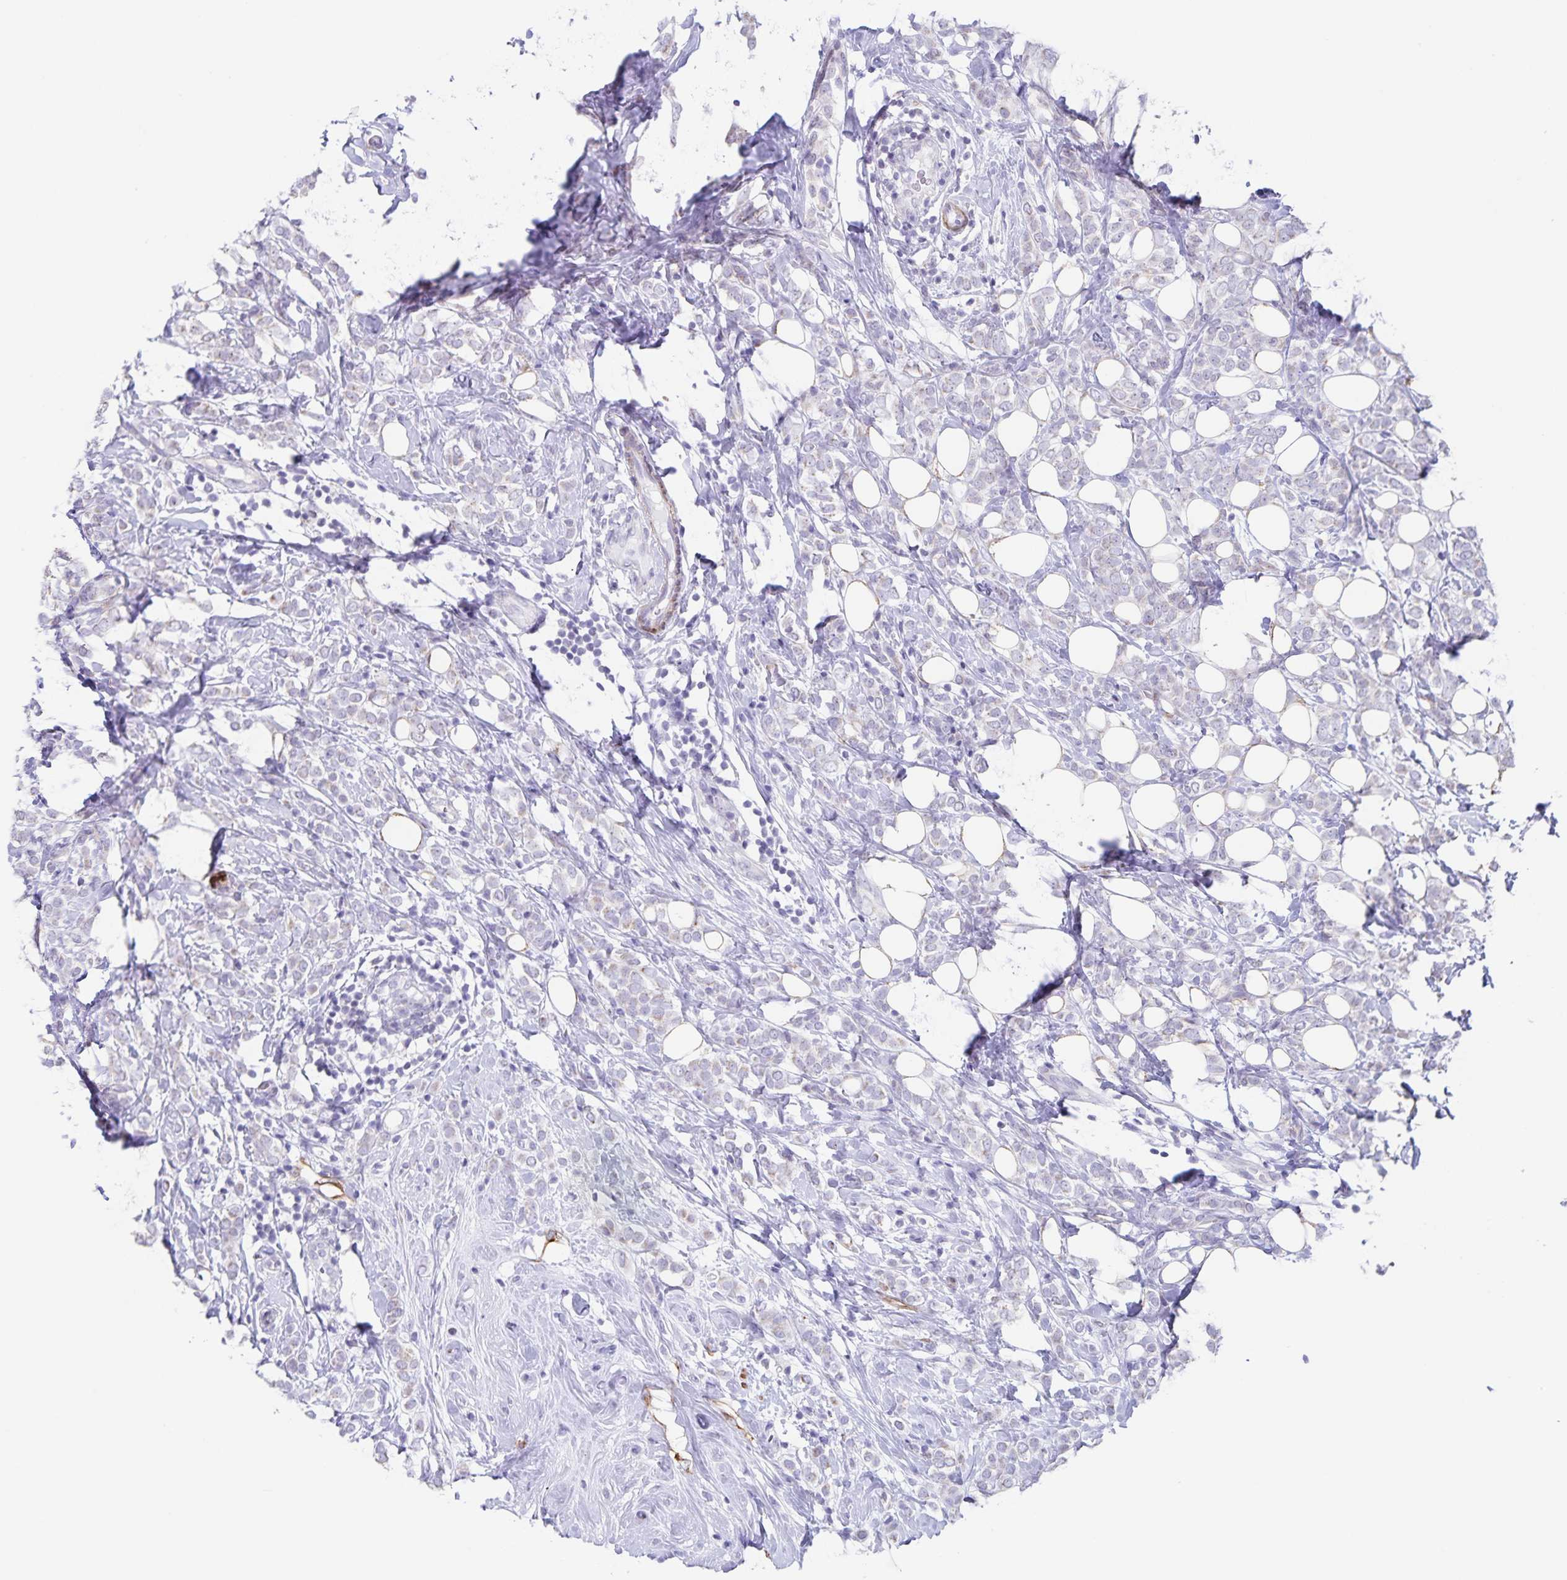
{"staining": {"intensity": "negative", "quantity": "none", "location": "none"}, "tissue": "breast cancer", "cell_type": "Tumor cells", "image_type": "cancer", "snomed": [{"axis": "morphology", "description": "Lobular carcinoma"}, {"axis": "topography", "description": "Breast"}], "caption": "An image of human breast cancer is negative for staining in tumor cells.", "gene": "SYNM", "patient": {"sex": "female", "age": 49}}